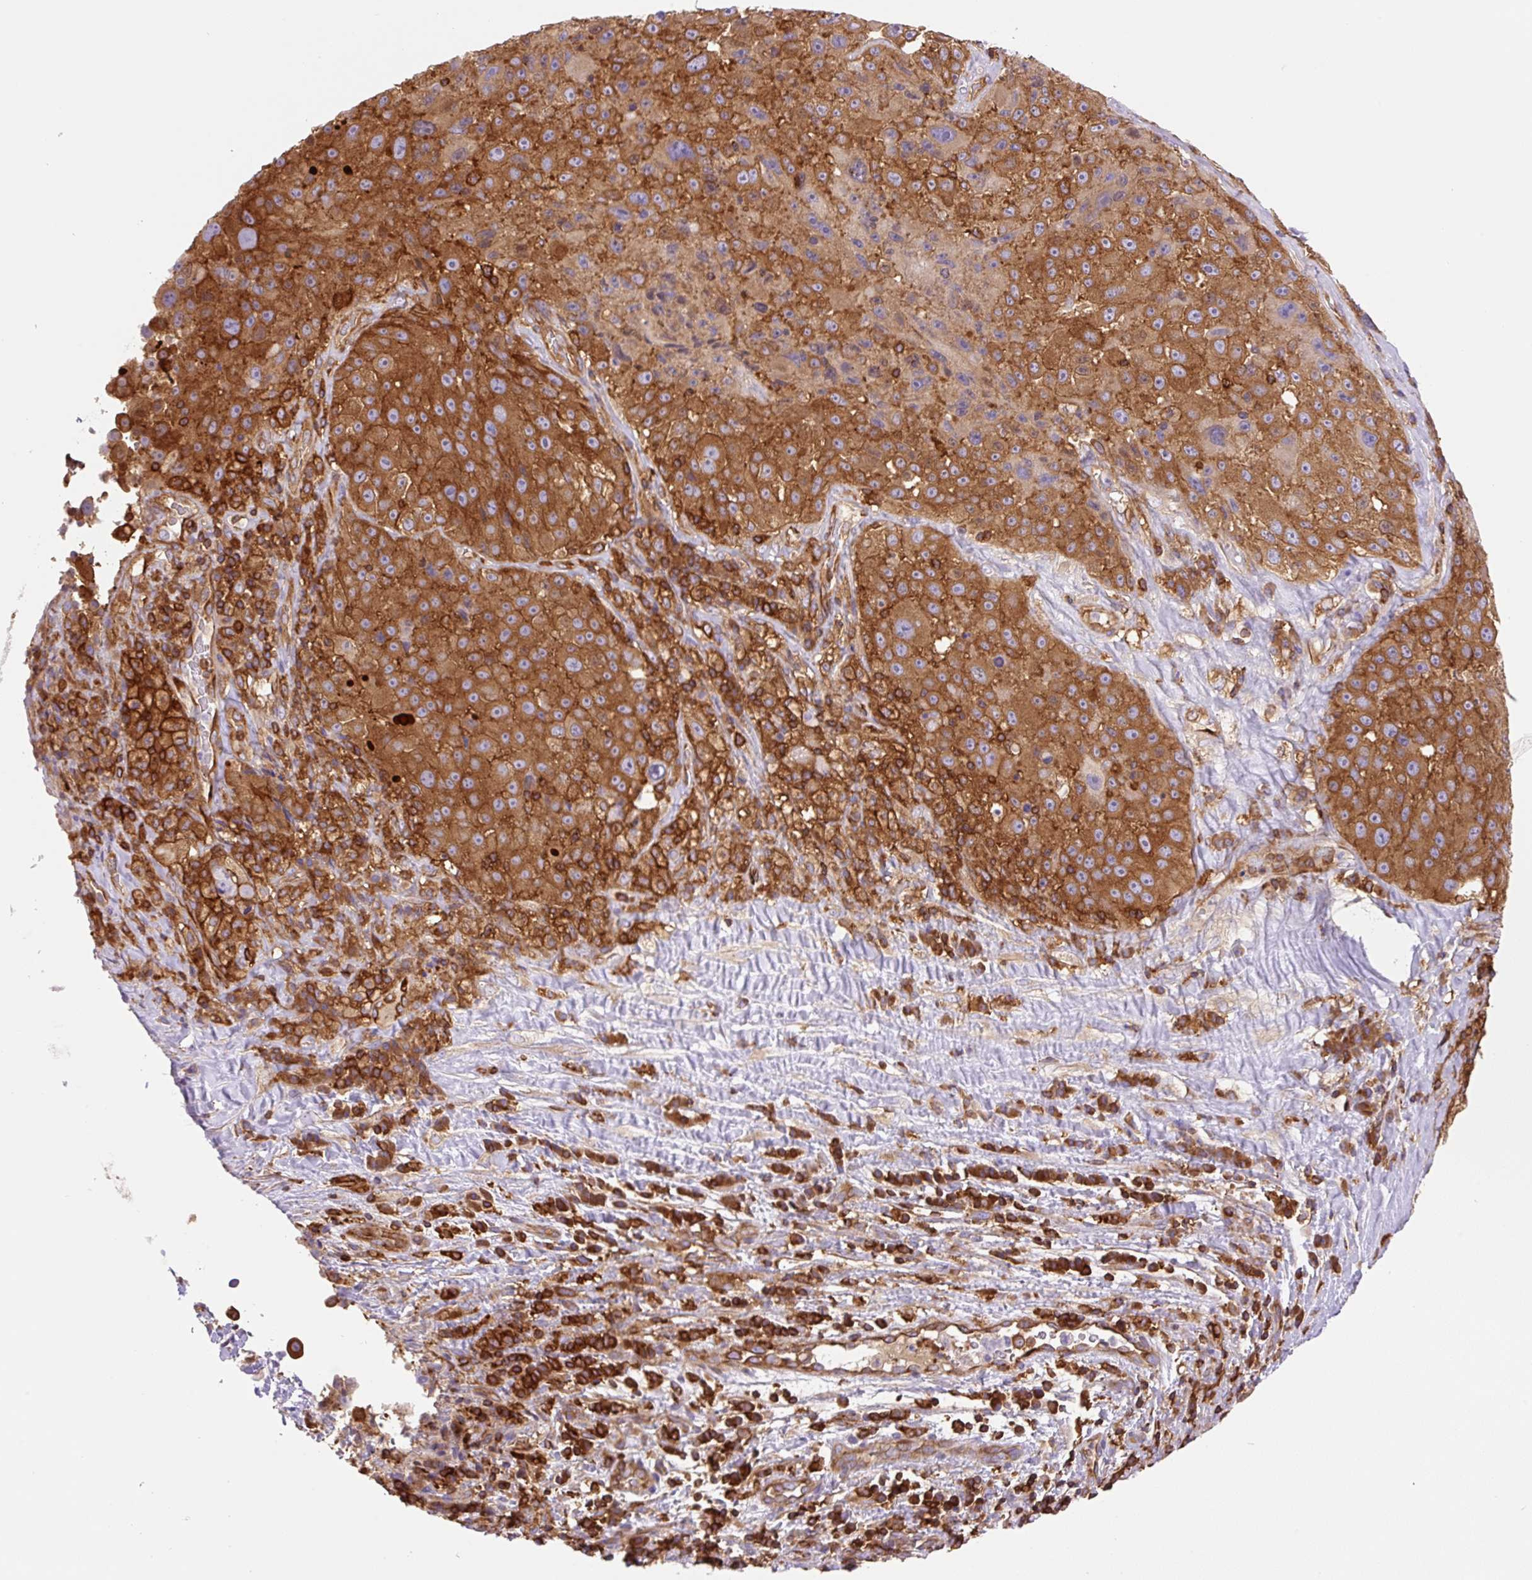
{"staining": {"intensity": "strong", "quantity": ">75%", "location": "cytoplasmic/membranous"}, "tissue": "melanoma", "cell_type": "Tumor cells", "image_type": "cancer", "snomed": [{"axis": "morphology", "description": "Malignant melanoma, Metastatic site"}, {"axis": "topography", "description": "Lymph node"}], "caption": "A histopathology image showing strong cytoplasmic/membranous expression in about >75% of tumor cells in malignant melanoma (metastatic site), as visualized by brown immunohistochemical staining.", "gene": "DNM2", "patient": {"sex": "male", "age": 62}}